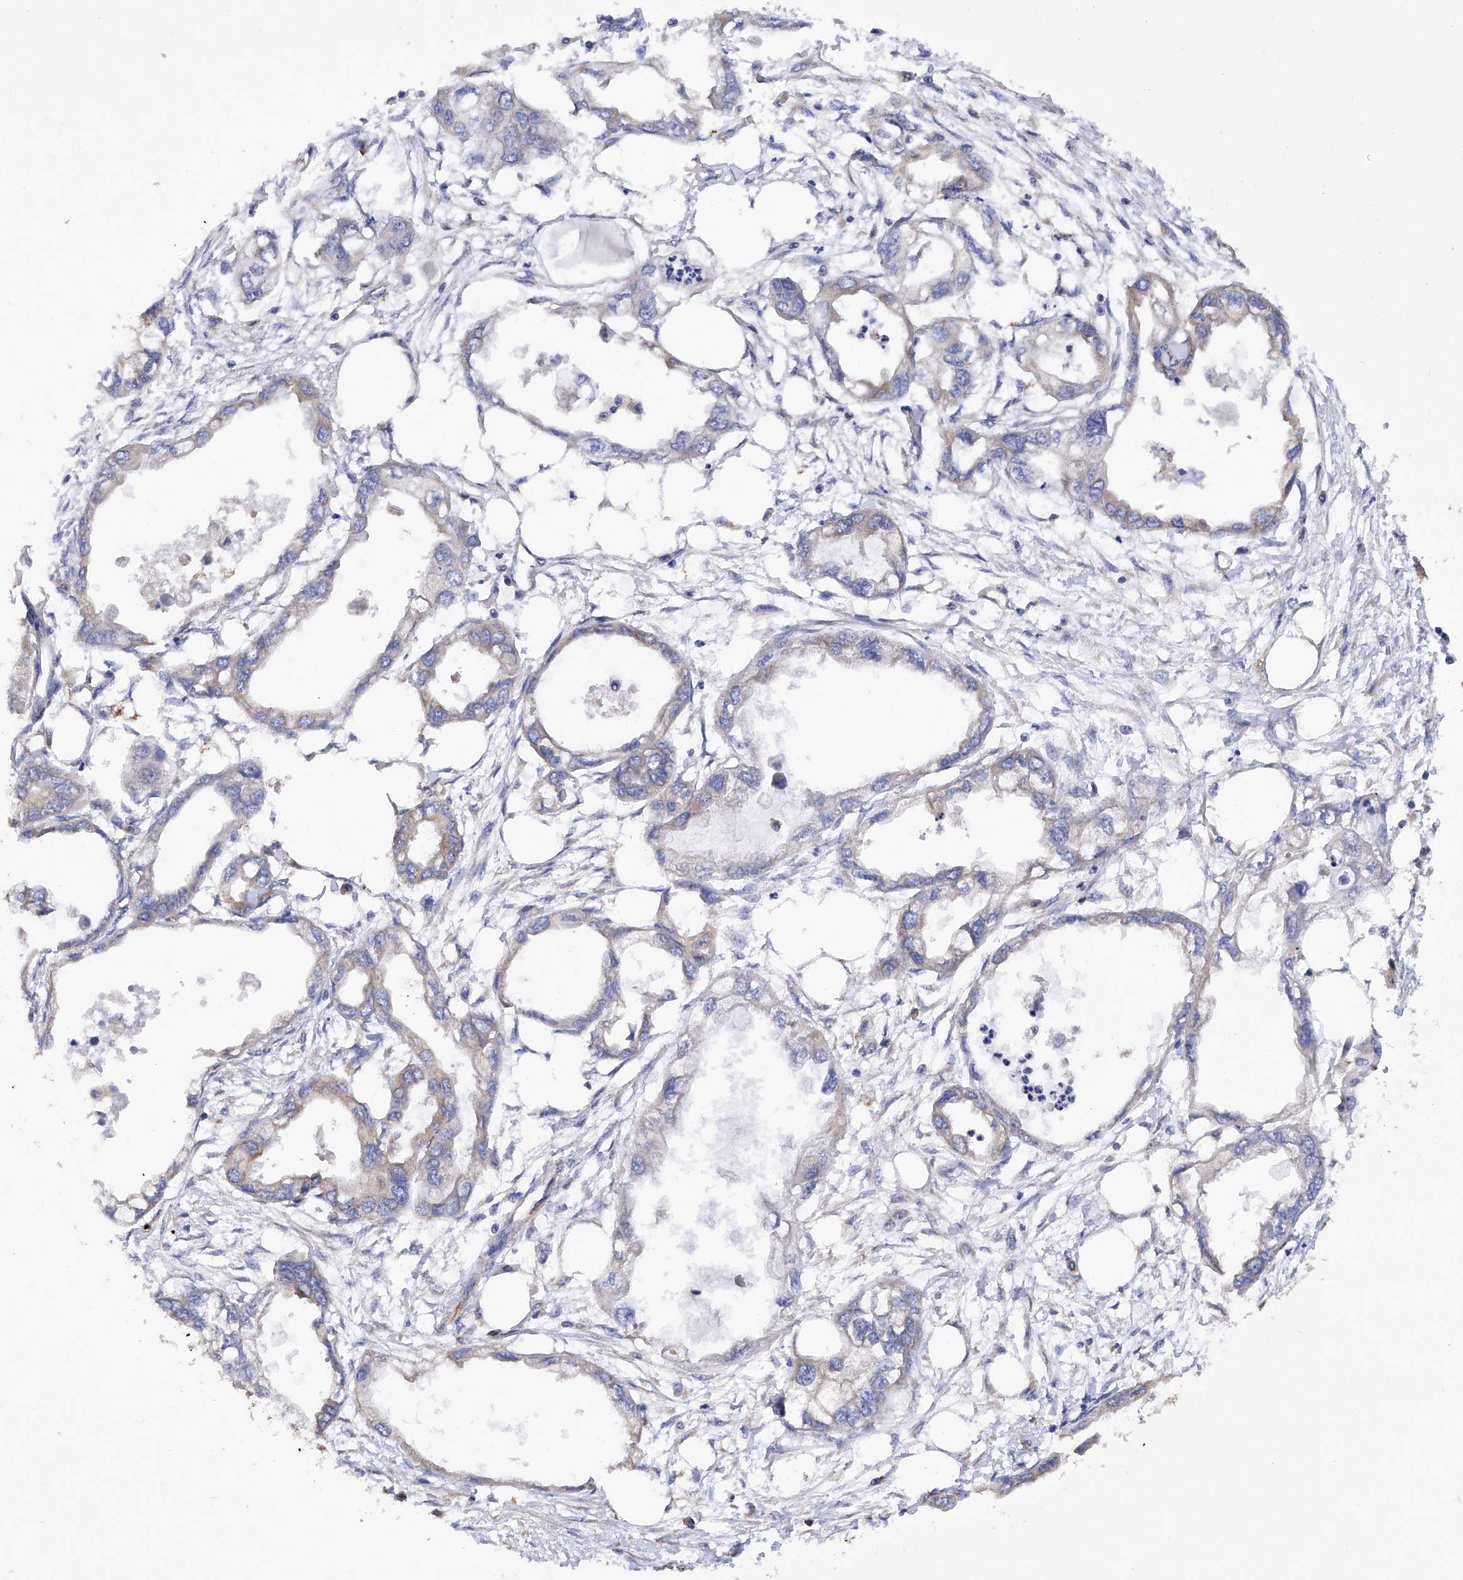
{"staining": {"intensity": "weak", "quantity": "<25%", "location": "cytoplasmic/membranous"}, "tissue": "endometrial cancer", "cell_type": "Tumor cells", "image_type": "cancer", "snomed": [{"axis": "morphology", "description": "Adenocarcinoma, NOS"}, {"axis": "morphology", "description": "Adenocarcinoma, metastatic, NOS"}, {"axis": "topography", "description": "Adipose tissue"}, {"axis": "topography", "description": "Endometrium"}], "caption": "Immunohistochemistry (IHC) micrograph of endometrial cancer (metastatic adenocarcinoma) stained for a protein (brown), which exhibits no staining in tumor cells.", "gene": "INPP5B", "patient": {"sex": "female", "age": 67}}